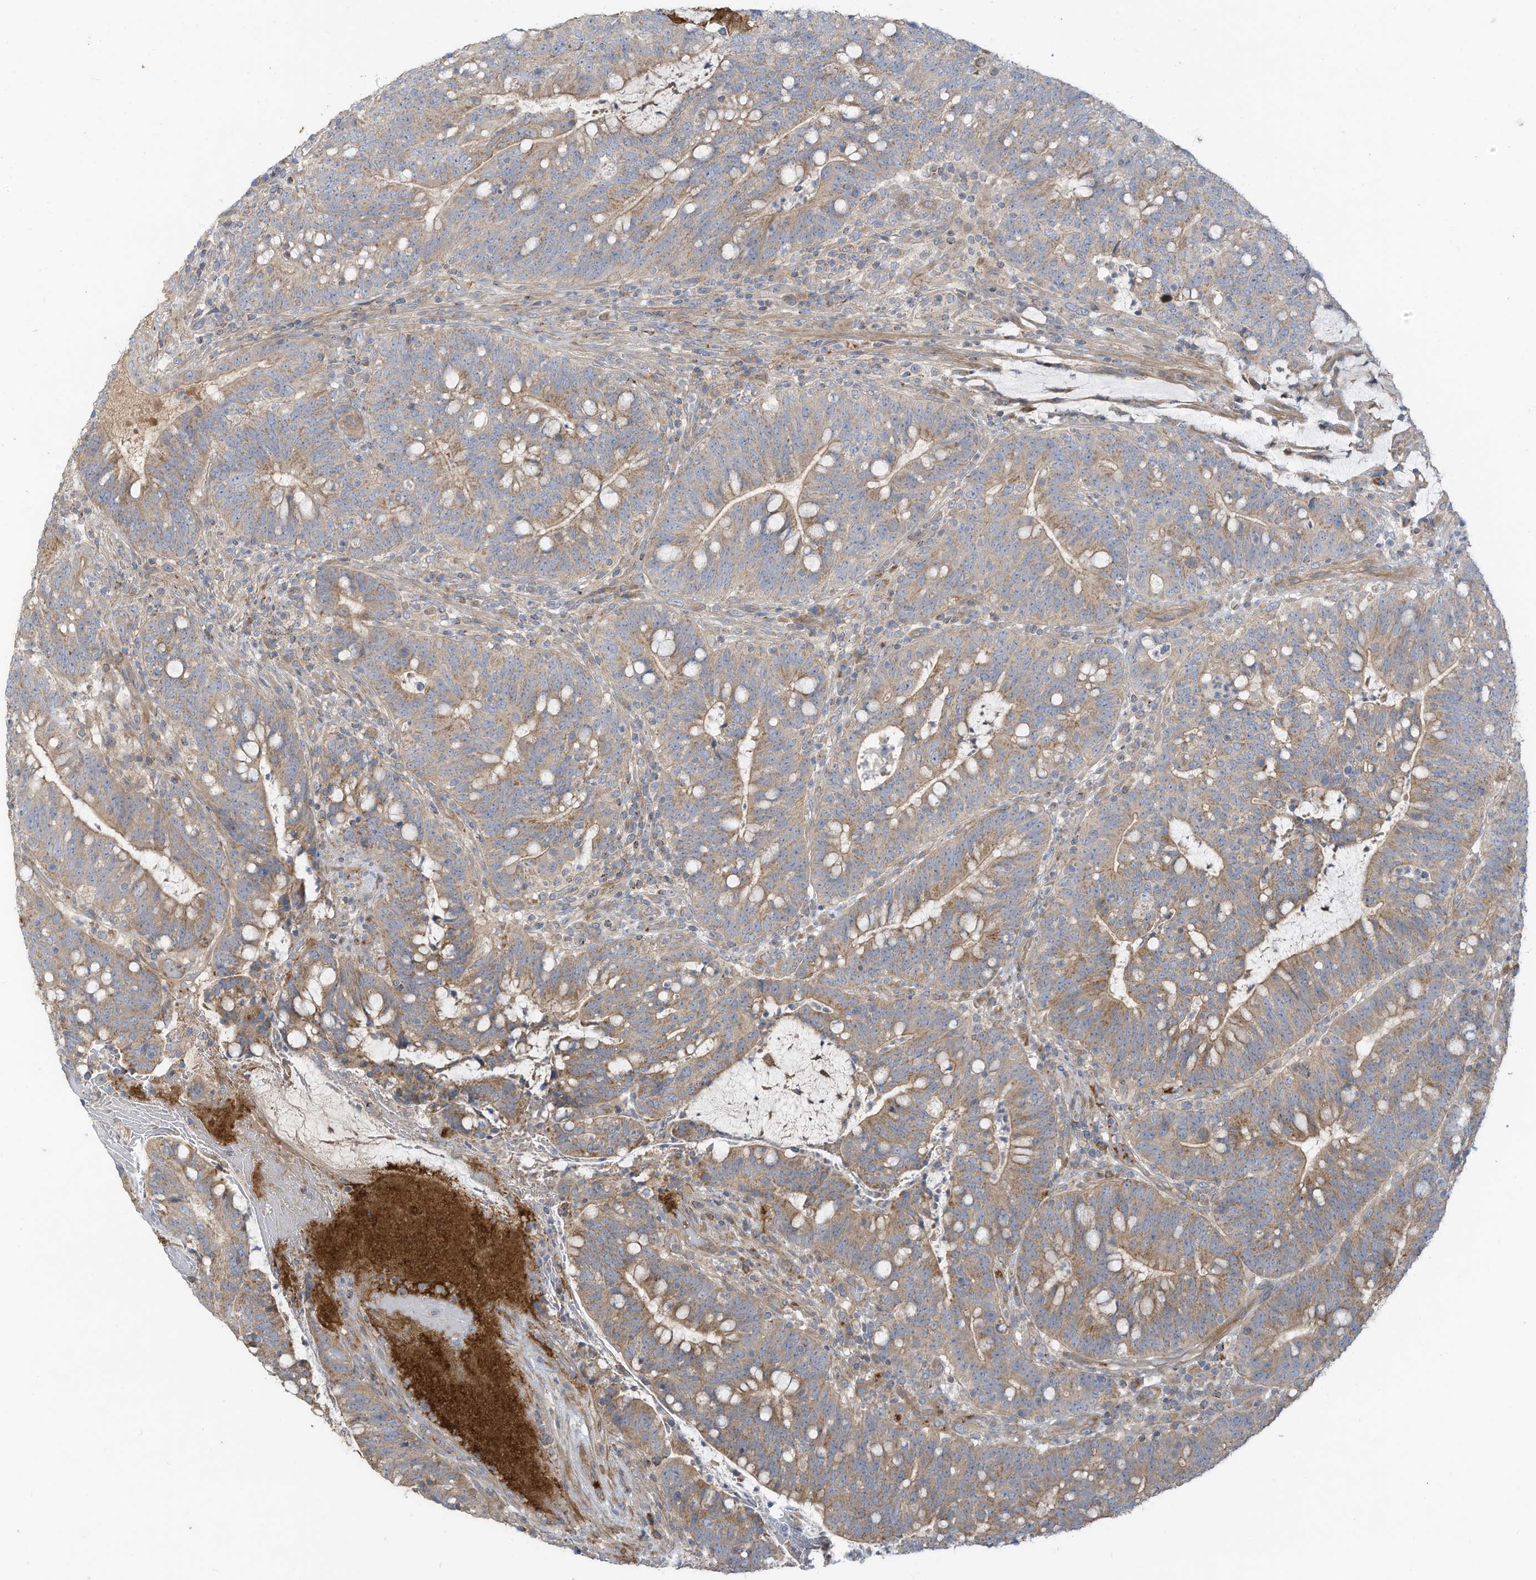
{"staining": {"intensity": "moderate", "quantity": ">75%", "location": "cytoplasmic/membranous"}, "tissue": "colorectal cancer", "cell_type": "Tumor cells", "image_type": "cancer", "snomed": [{"axis": "morphology", "description": "Adenocarcinoma, NOS"}, {"axis": "topography", "description": "Colon"}], "caption": "Brown immunohistochemical staining in adenocarcinoma (colorectal) reveals moderate cytoplasmic/membranous expression in approximately >75% of tumor cells. (brown staining indicates protein expression, while blue staining denotes nuclei).", "gene": "GTPBP2", "patient": {"sex": "female", "age": 66}}